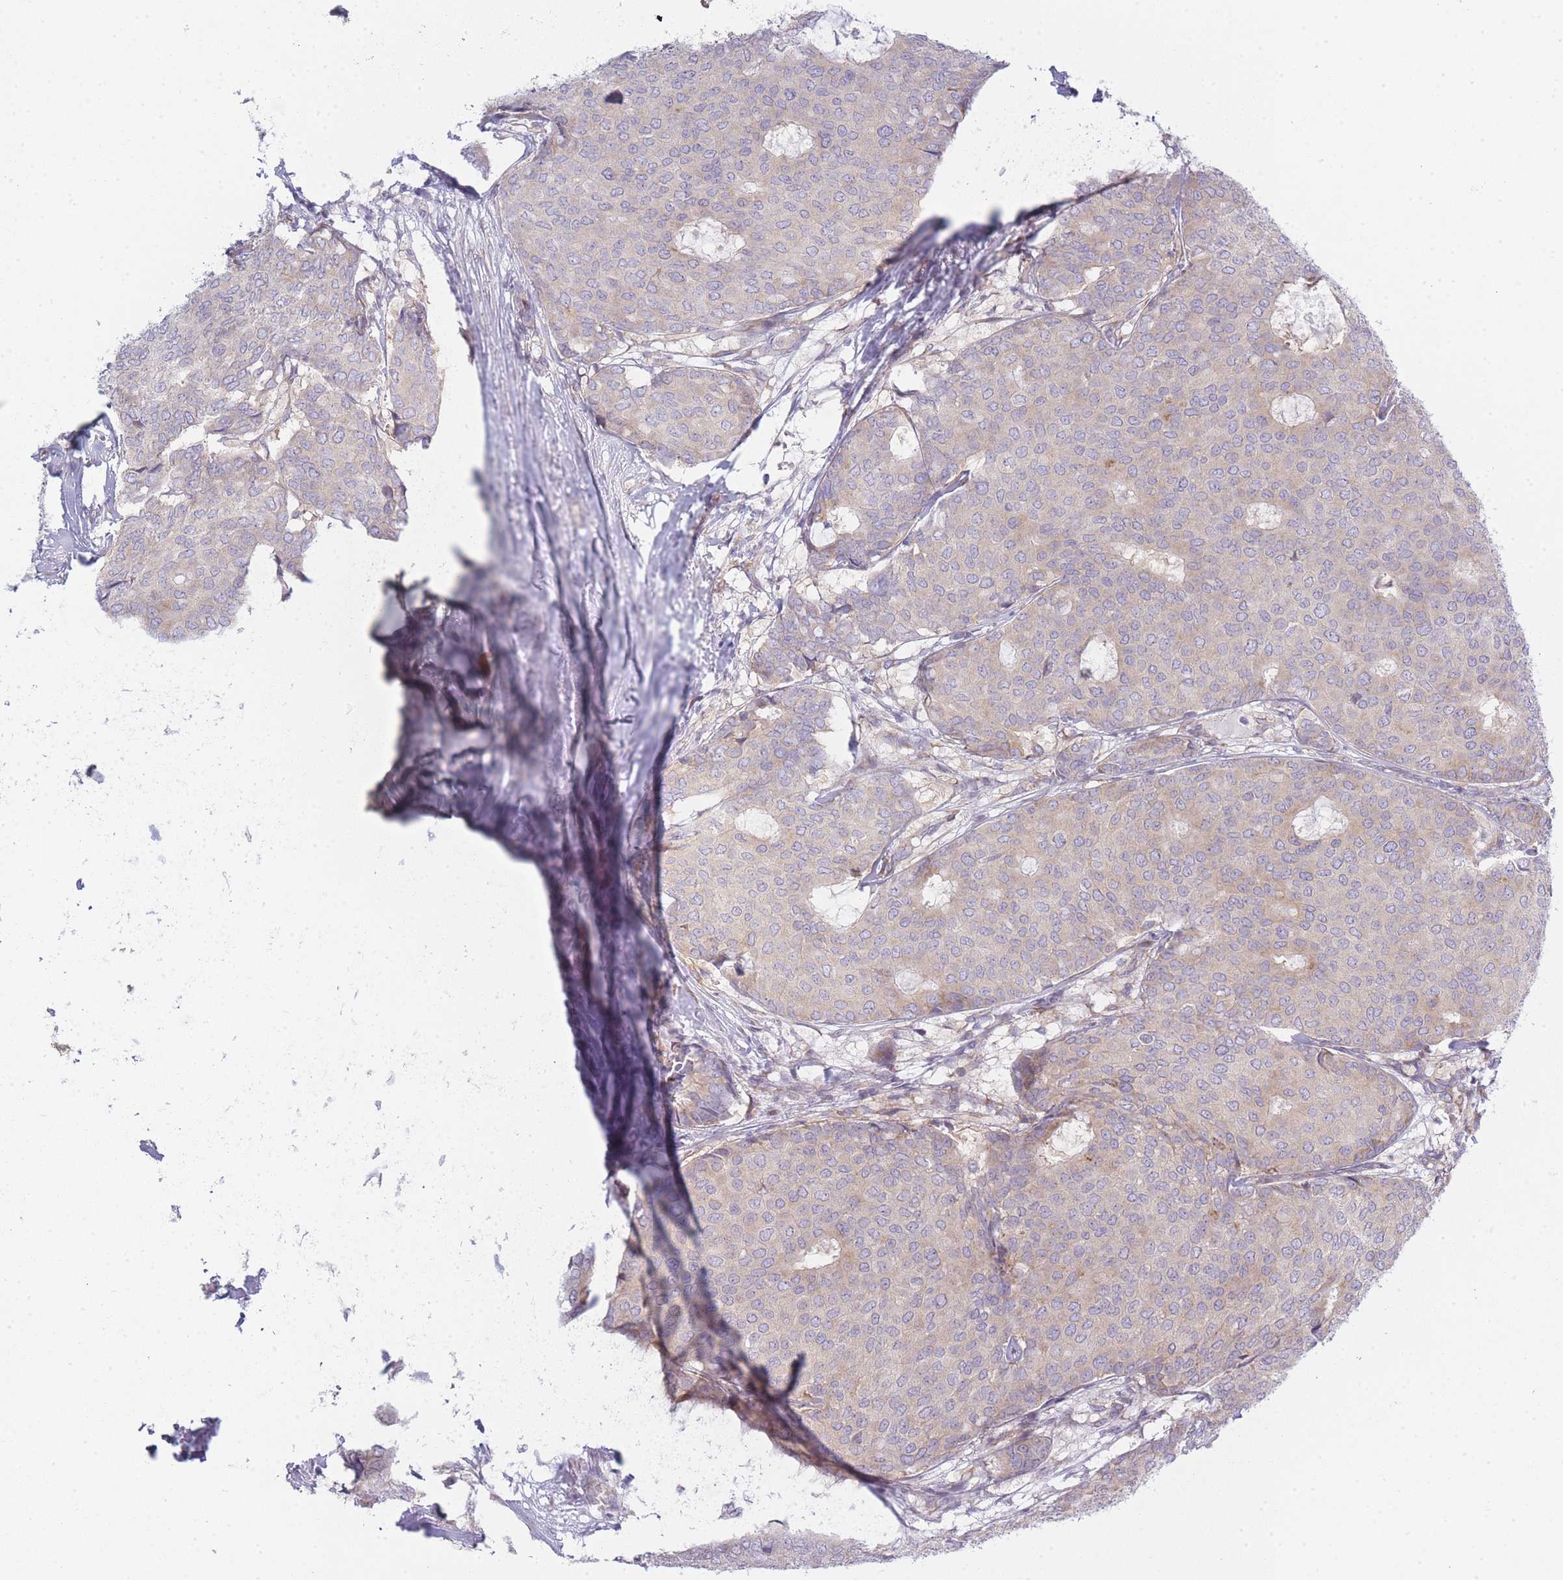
{"staining": {"intensity": "weak", "quantity": "<25%", "location": "cytoplasmic/membranous"}, "tissue": "breast cancer", "cell_type": "Tumor cells", "image_type": "cancer", "snomed": [{"axis": "morphology", "description": "Duct carcinoma"}, {"axis": "topography", "description": "Breast"}], "caption": "DAB immunohistochemical staining of breast cancer reveals no significant expression in tumor cells.", "gene": "OR5L2", "patient": {"sex": "female", "age": 75}}